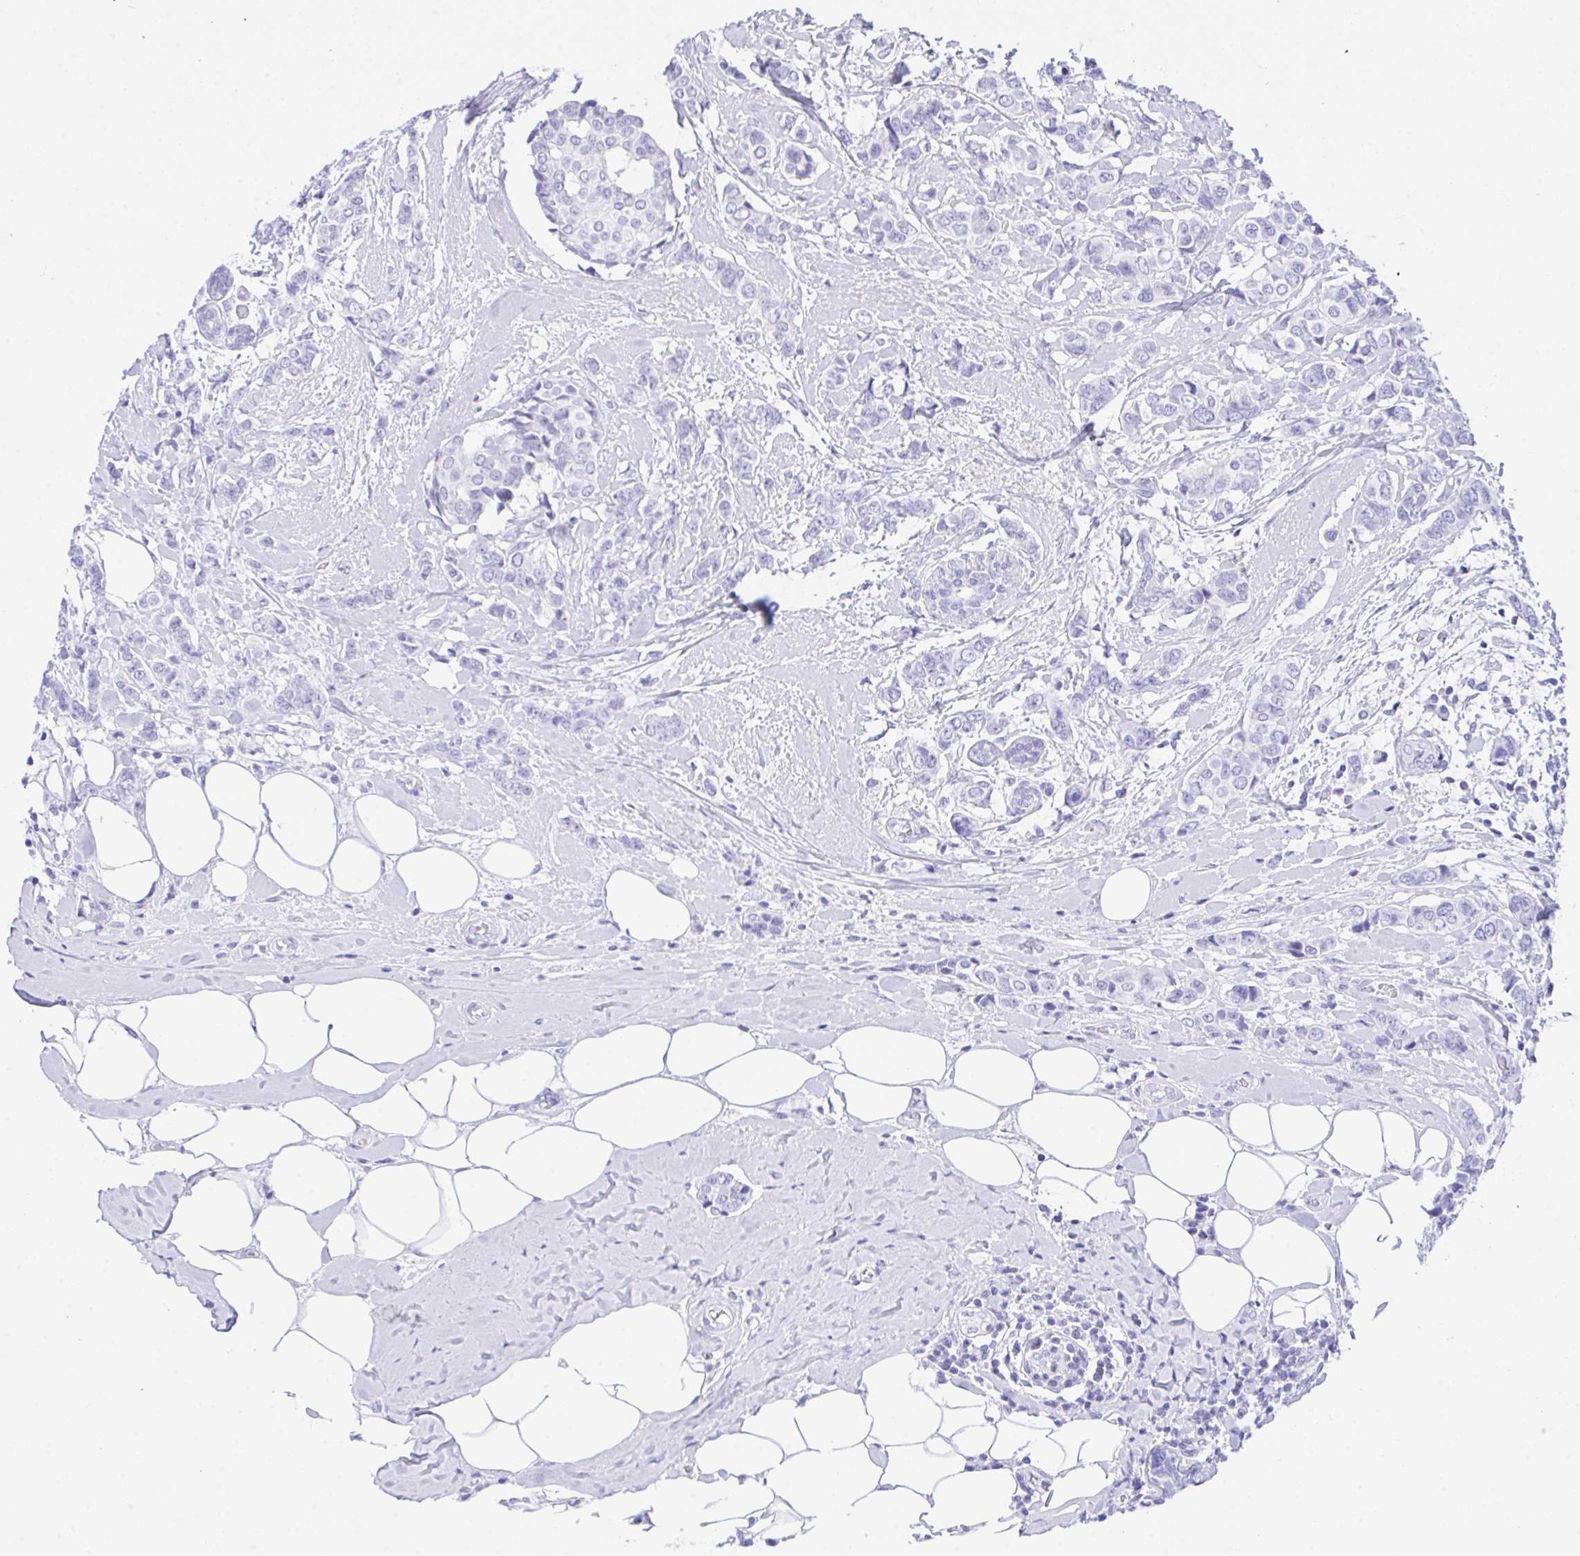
{"staining": {"intensity": "negative", "quantity": "none", "location": "none"}, "tissue": "breast cancer", "cell_type": "Tumor cells", "image_type": "cancer", "snomed": [{"axis": "morphology", "description": "Lobular carcinoma"}, {"axis": "topography", "description": "Breast"}], "caption": "Photomicrograph shows no significant protein staining in tumor cells of breast cancer.", "gene": "SELENOV", "patient": {"sex": "female", "age": 51}}